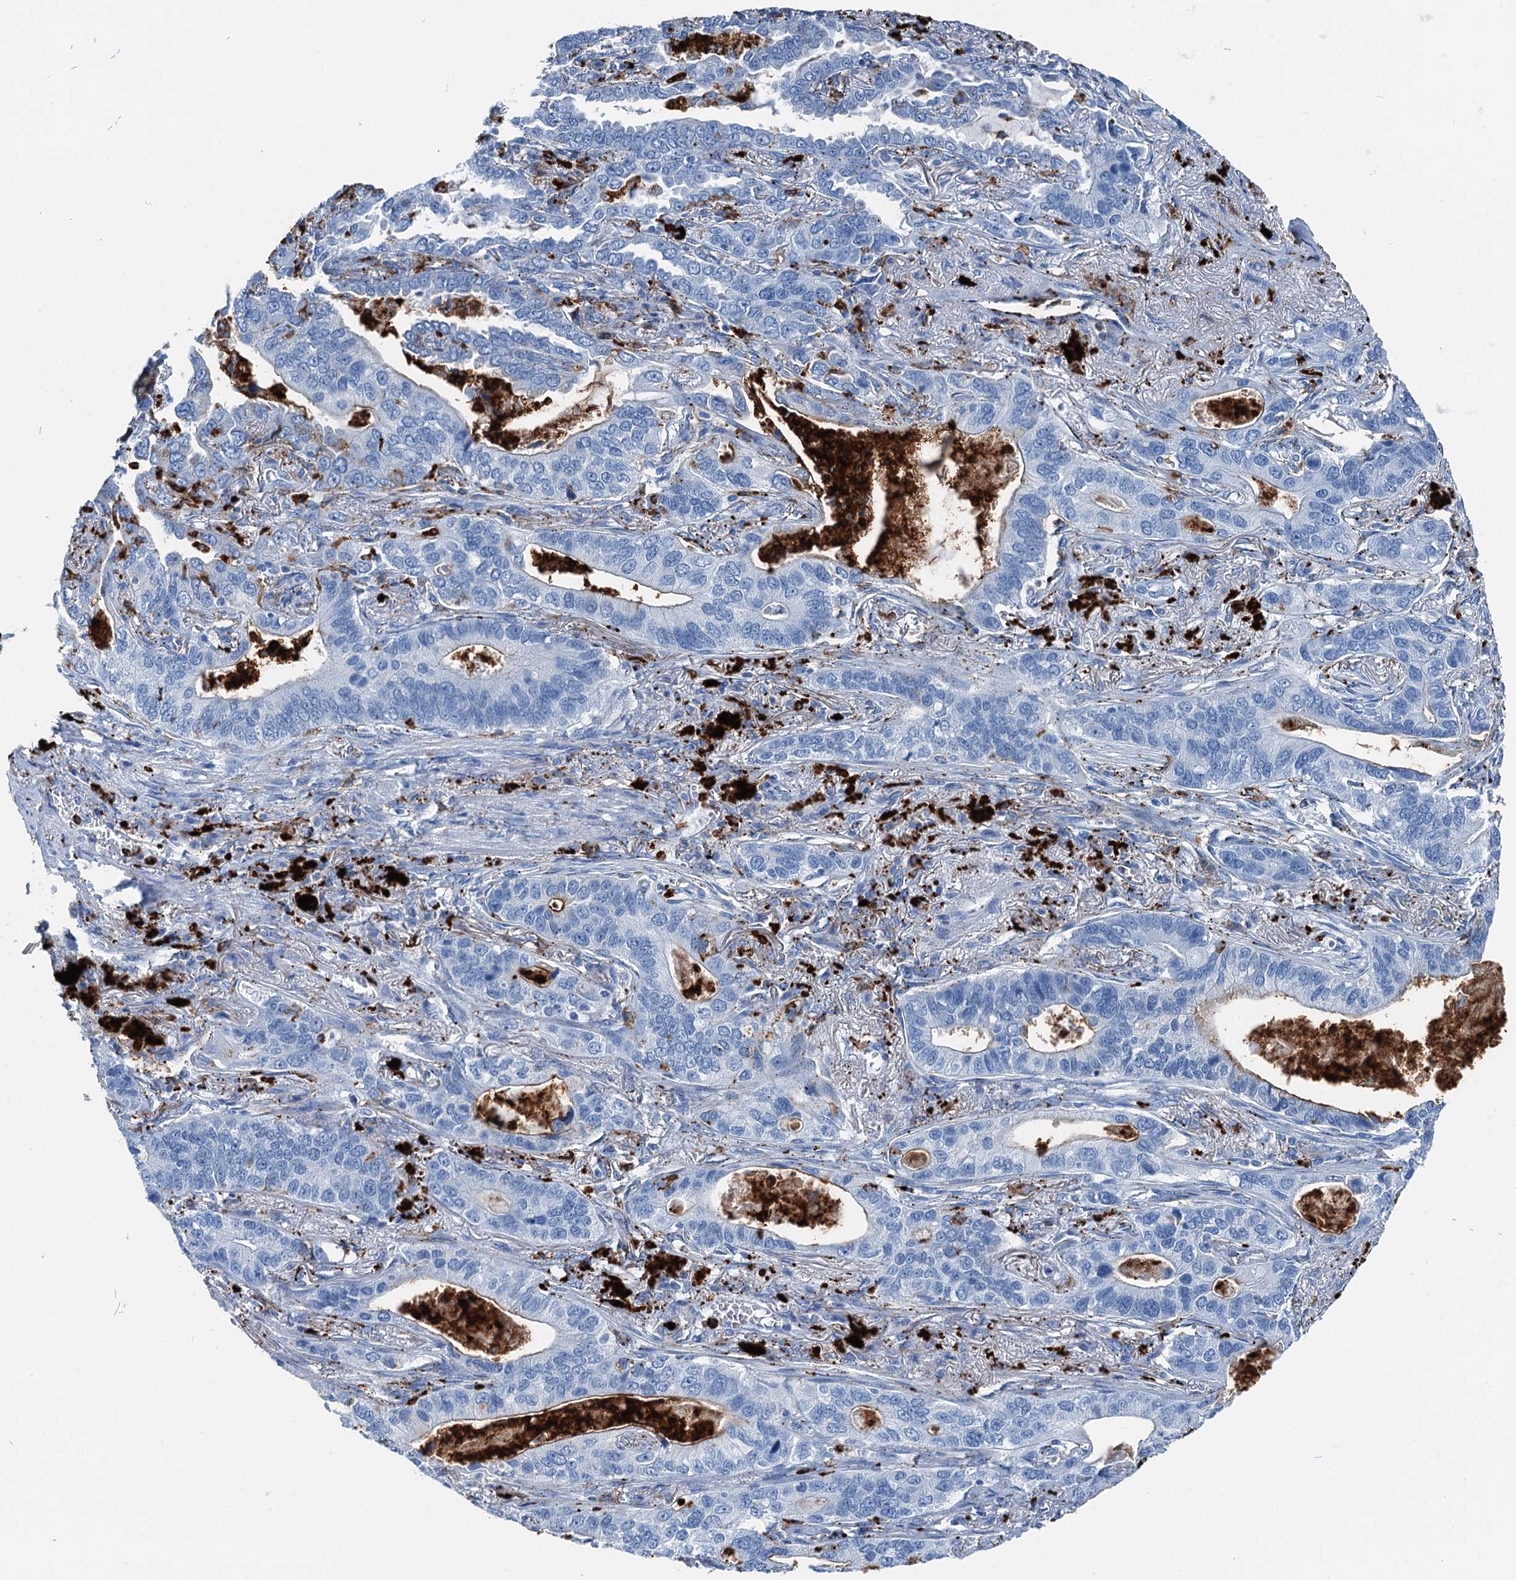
{"staining": {"intensity": "negative", "quantity": "none", "location": "none"}, "tissue": "lung cancer", "cell_type": "Tumor cells", "image_type": "cancer", "snomed": [{"axis": "morphology", "description": "Adenocarcinoma, NOS"}, {"axis": "topography", "description": "Lung"}], "caption": "There is no significant staining in tumor cells of lung cancer (adenocarcinoma).", "gene": "PLAC8", "patient": {"sex": "male", "age": 67}}